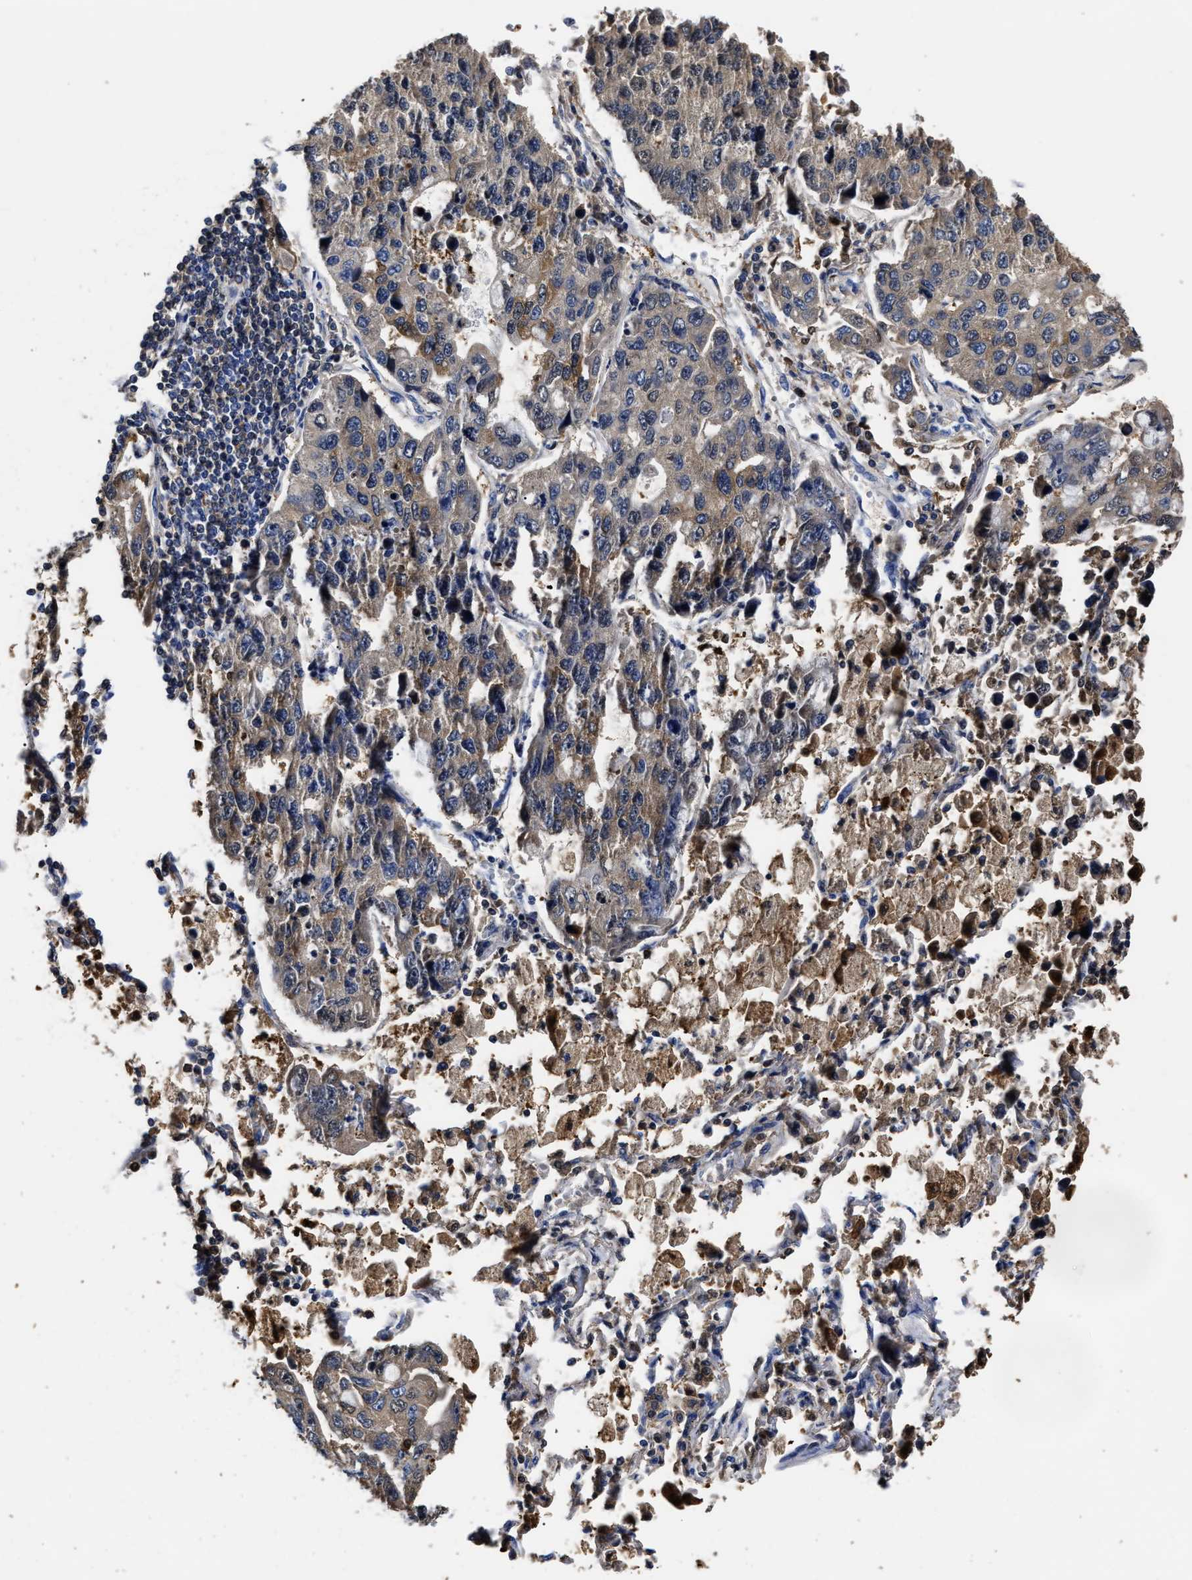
{"staining": {"intensity": "weak", "quantity": "25%-75%", "location": "cytoplasmic/membranous"}, "tissue": "lung cancer", "cell_type": "Tumor cells", "image_type": "cancer", "snomed": [{"axis": "morphology", "description": "Adenocarcinoma, NOS"}, {"axis": "topography", "description": "Lung"}], "caption": "Lung adenocarcinoma stained with immunohistochemistry (IHC) displays weak cytoplasmic/membranous expression in about 25%-75% of tumor cells. (DAB (3,3'-diaminobenzidine) IHC with brightfield microscopy, high magnification).", "gene": "PRPF4B", "patient": {"sex": "male", "age": 64}}